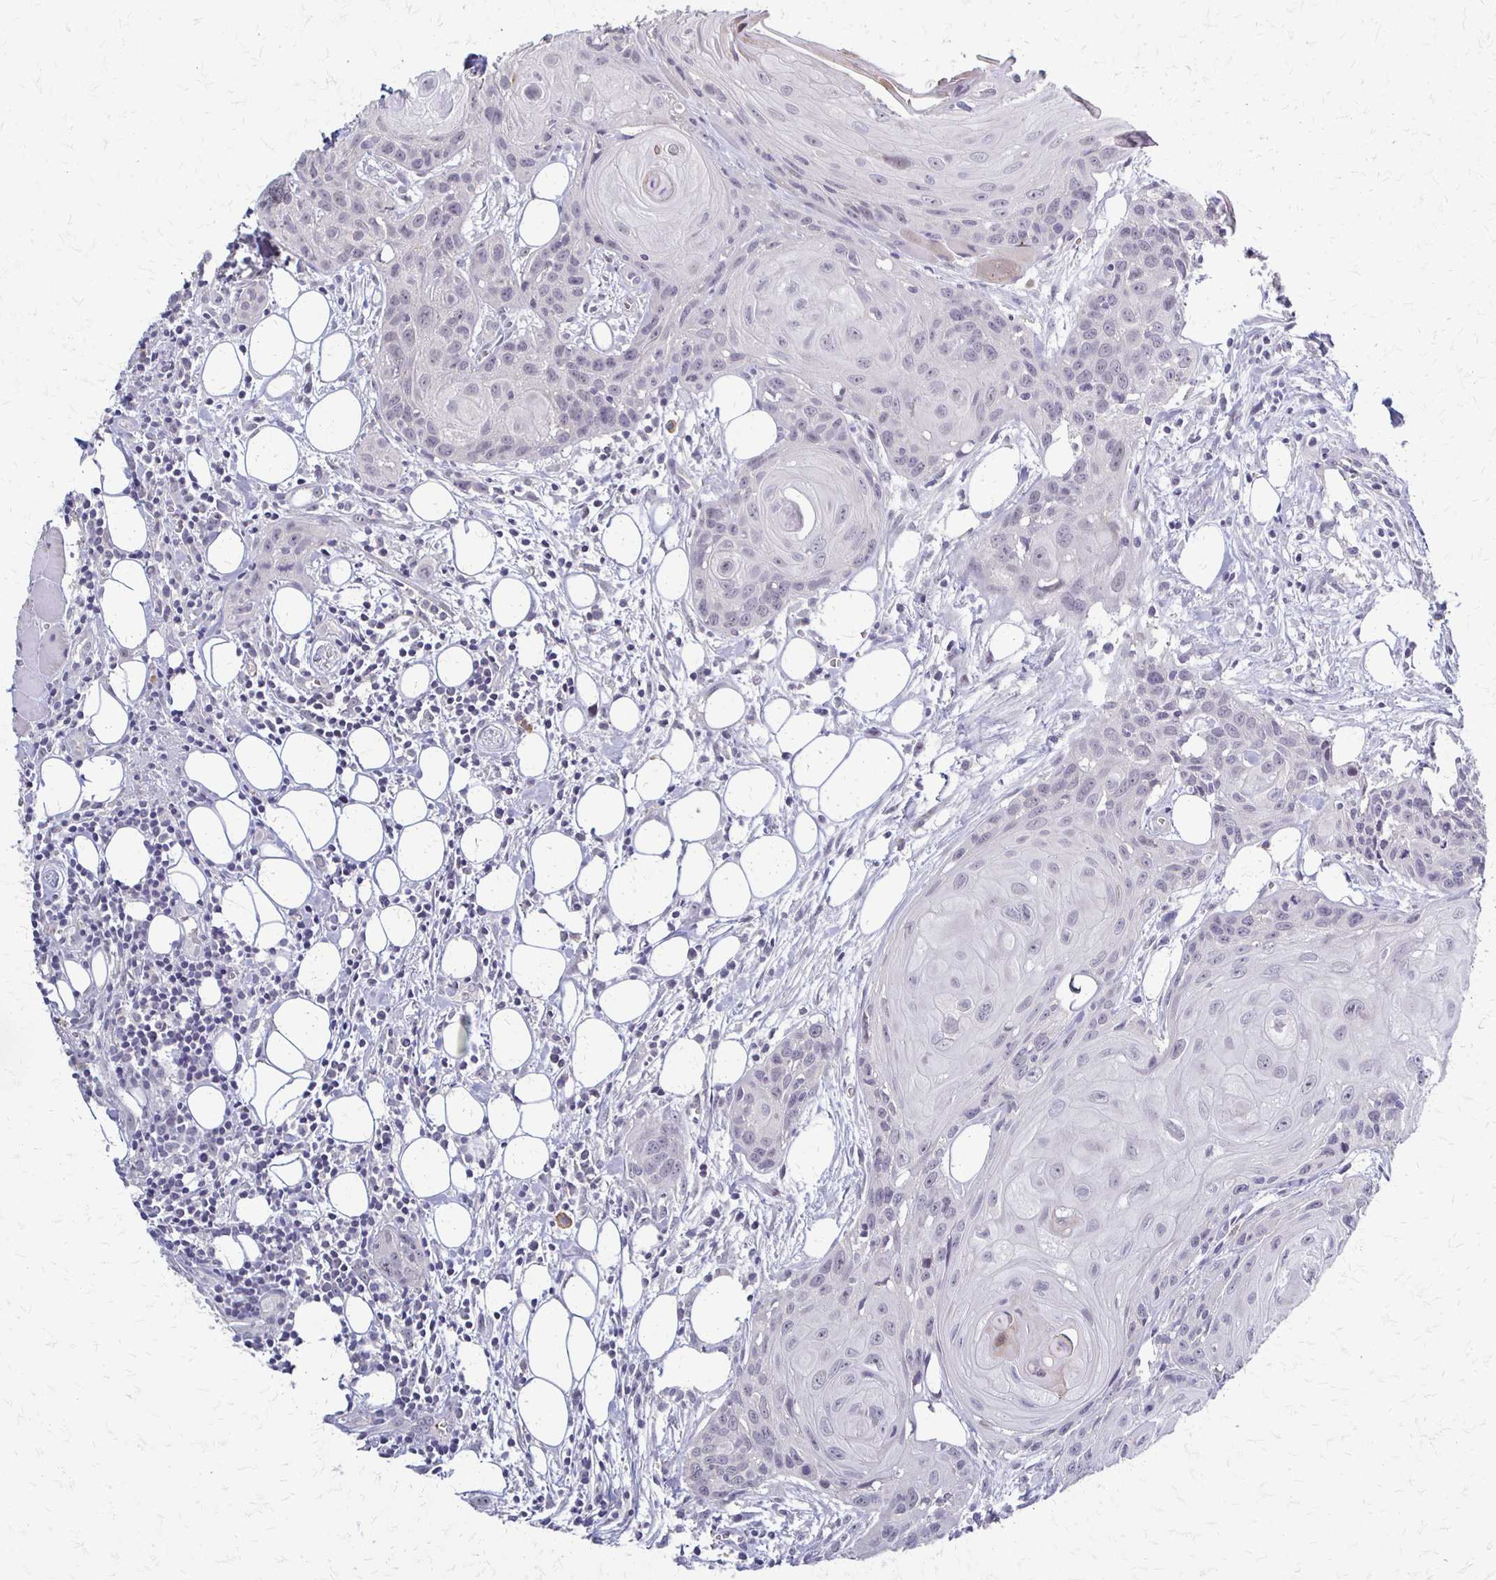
{"staining": {"intensity": "negative", "quantity": "none", "location": "none"}, "tissue": "head and neck cancer", "cell_type": "Tumor cells", "image_type": "cancer", "snomed": [{"axis": "morphology", "description": "Squamous cell carcinoma, NOS"}, {"axis": "topography", "description": "Oral tissue"}, {"axis": "topography", "description": "Head-Neck"}], "caption": "Immunohistochemistry (IHC) of human head and neck cancer (squamous cell carcinoma) displays no positivity in tumor cells.", "gene": "SLC9A9", "patient": {"sex": "male", "age": 58}}